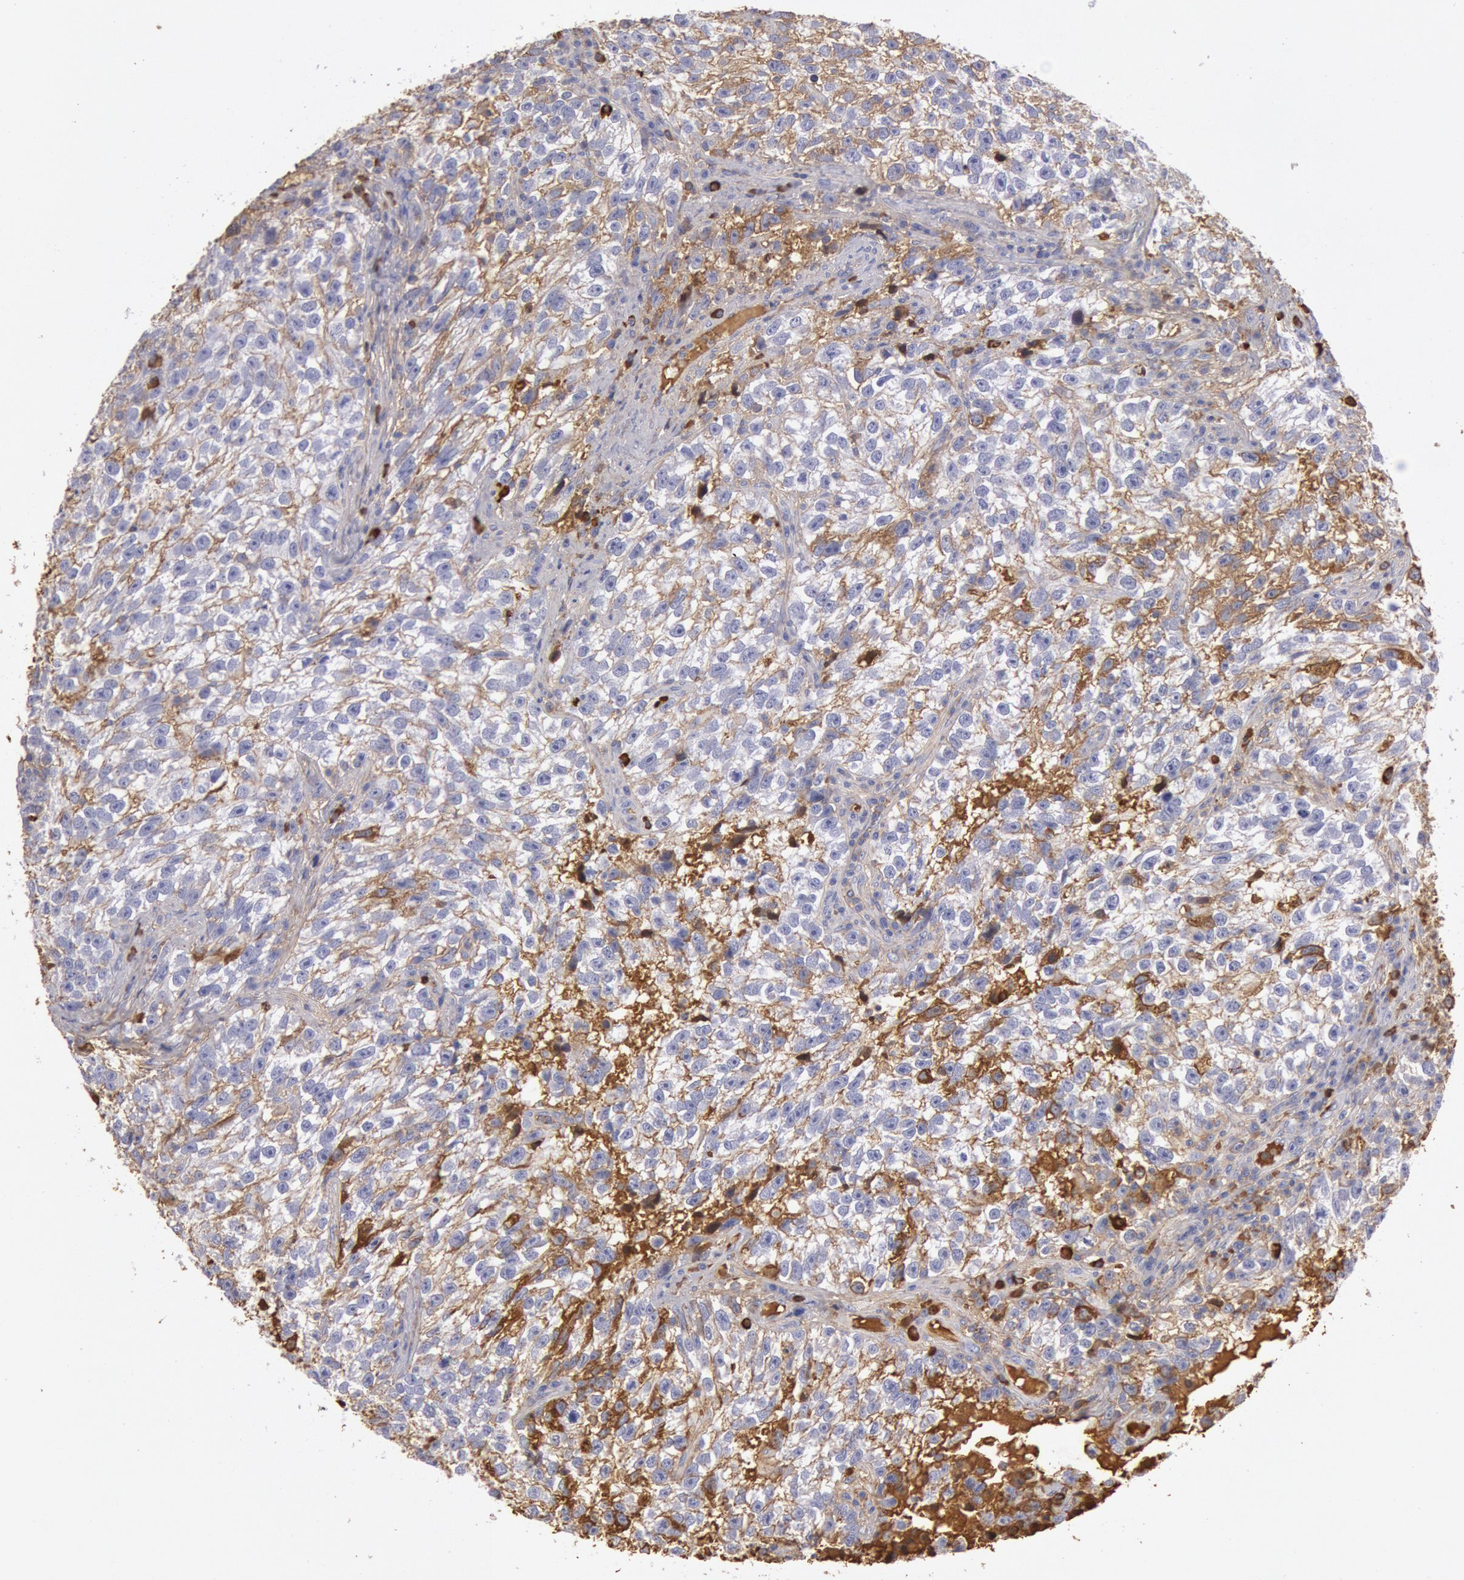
{"staining": {"intensity": "moderate", "quantity": "<25%", "location": "cytoplasmic/membranous"}, "tissue": "testis cancer", "cell_type": "Tumor cells", "image_type": "cancer", "snomed": [{"axis": "morphology", "description": "Seminoma, NOS"}, {"axis": "topography", "description": "Testis"}], "caption": "A photomicrograph of testis seminoma stained for a protein reveals moderate cytoplasmic/membranous brown staining in tumor cells.", "gene": "IGHA1", "patient": {"sex": "male", "age": 38}}